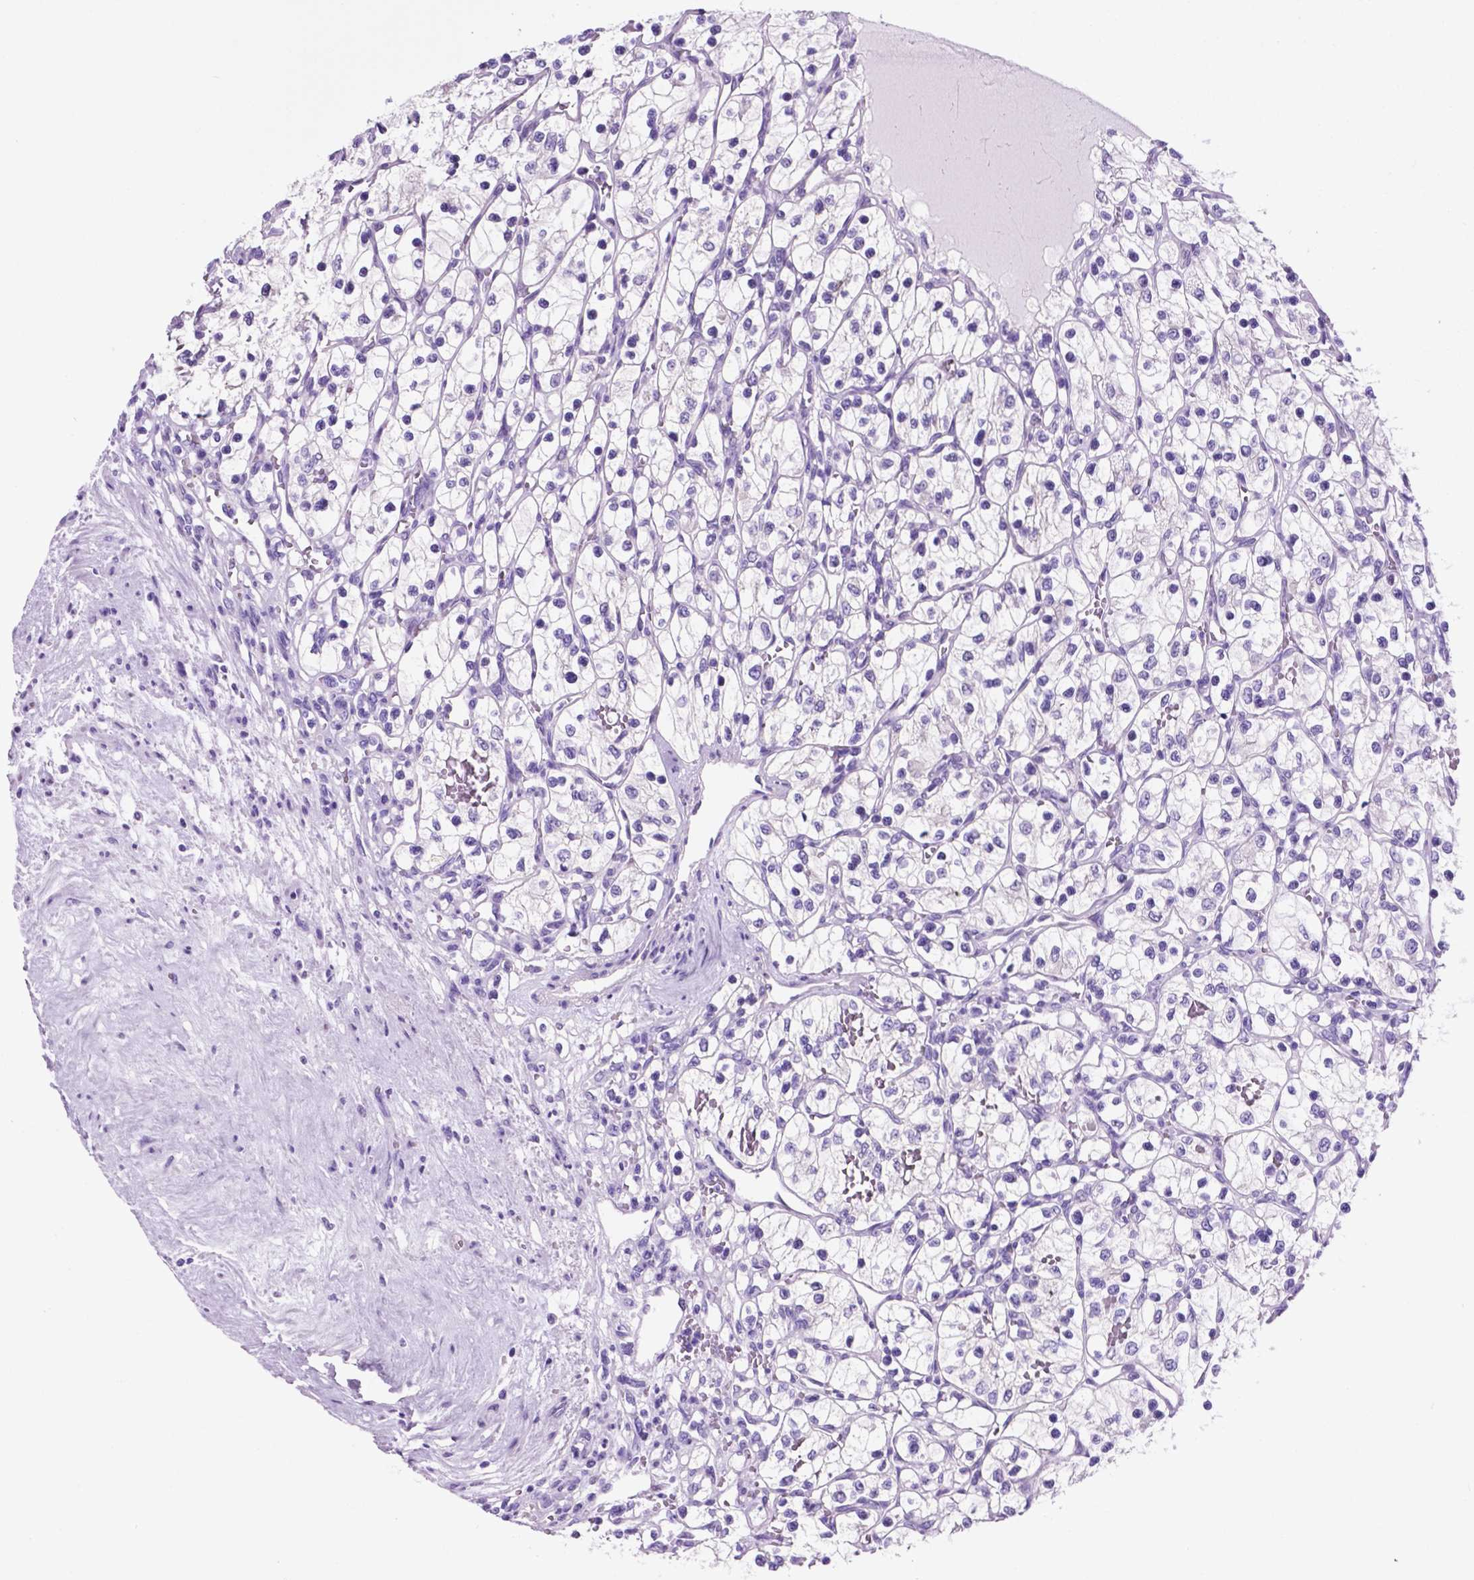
{"staining": {"intensity": "negative", "quantity": "none", "location": "none"}, "tissue": "renal cancer", "cell_type": "Tumor cells", "image_type": "cancer", "snomed": [{"axis": "morphology", "description": "Adenocarcinoma, NOS"}, {"axis": "topography", "description": "Kidney"}], "caption": "The immunohistochemistry (IHC) image has no significant positivity in tumor cells of renal cancer tissue.", "gene": "TMEM210", "patient": {"sex": "female", "age": 69}}